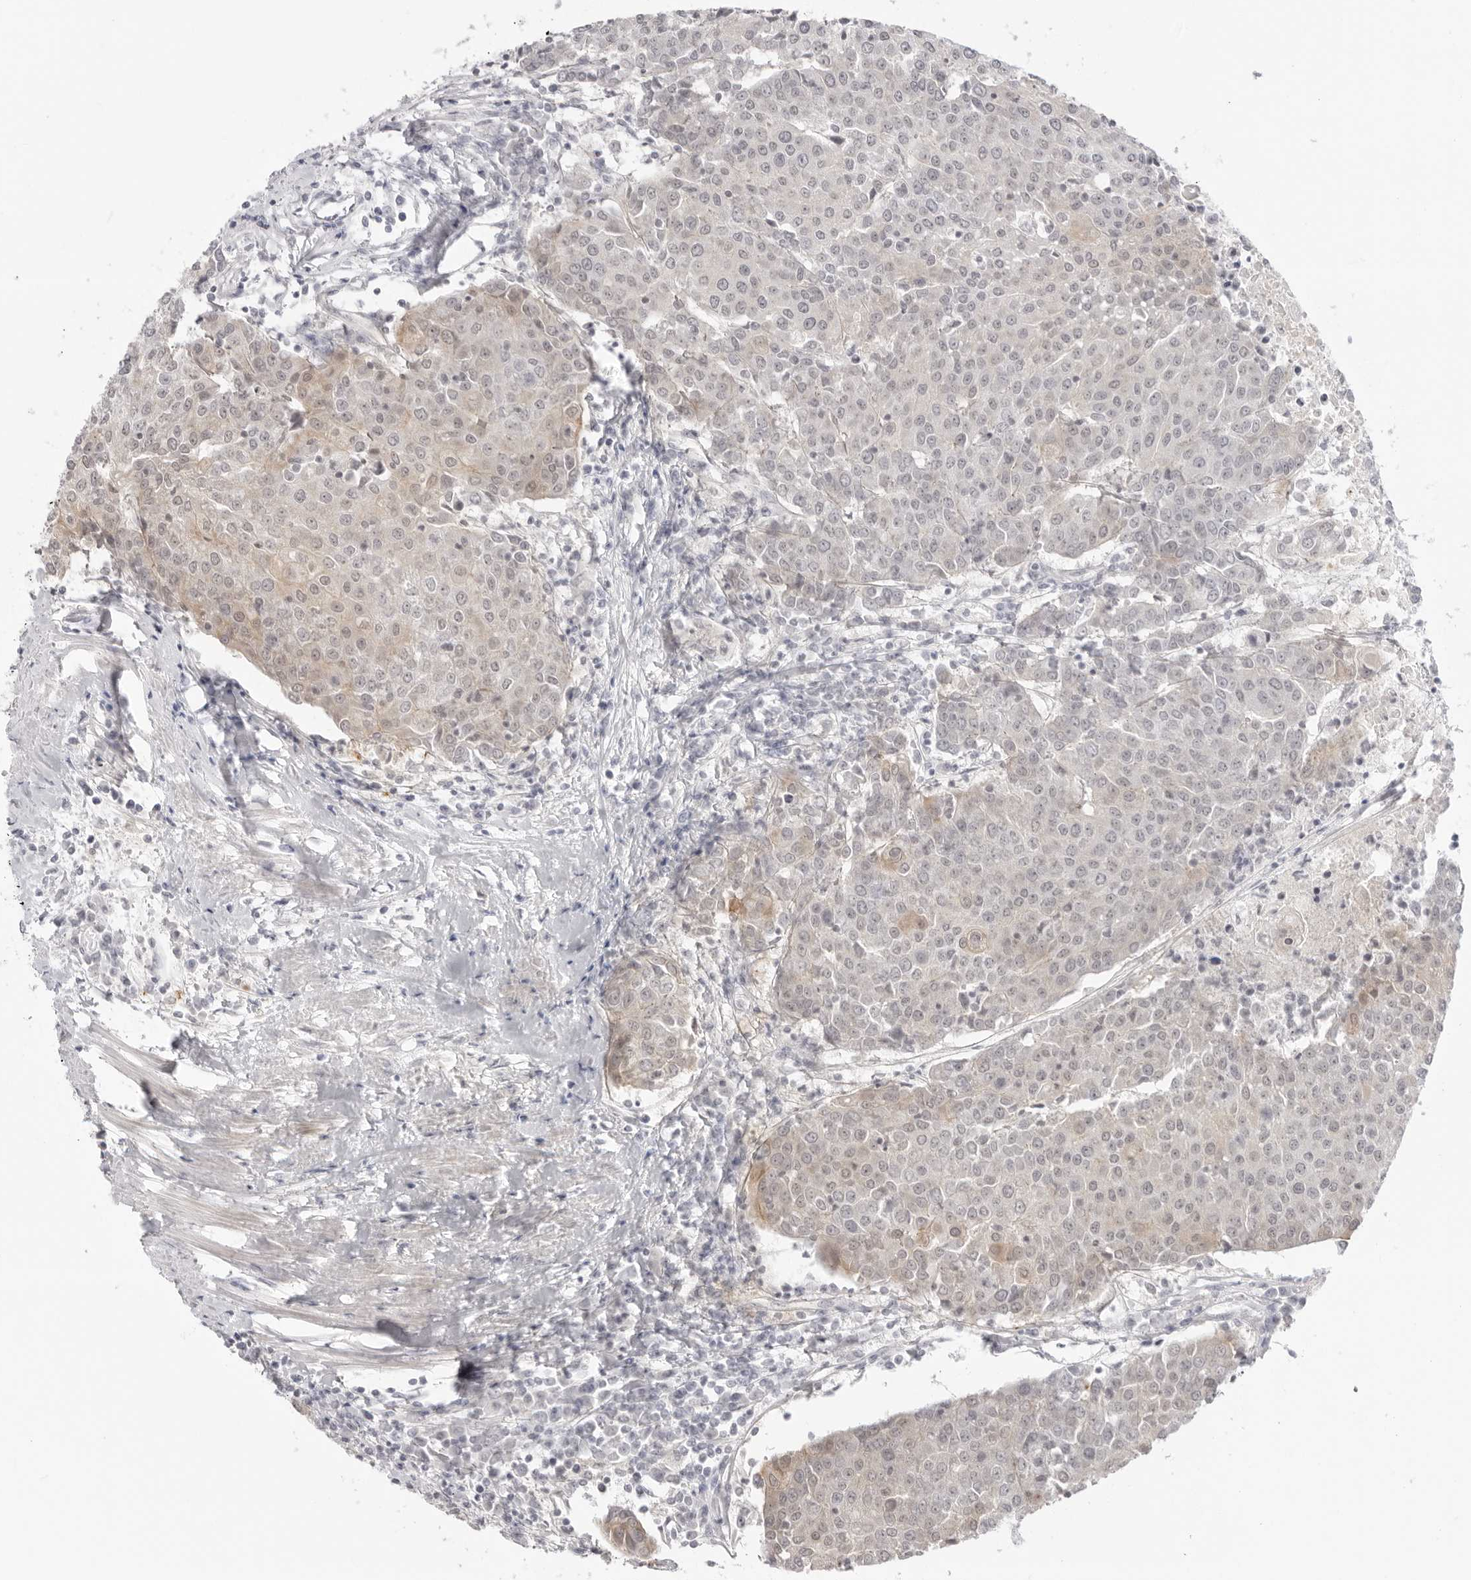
{"staining": {"intensity": "weak", "quantity": "<25%", "location": "cytoplasmic/membranous"}, "tissue": "urothelial cancer", "cell_type": "Tumor cells", "image_type": "cancer", "snomed": [{"axis": "morphology", "description": "Urothelial carcinoma, High grade"}, {"axis": "topography", "description": "Urinary bladder"}], "caption": "Human high-grade urothelial carcinoma stained for a protein using immunohistochemistry exhibits no staining in tumor cells.", "gene": "TRAPPC3", "patient": {"sex": "female", "age": 85}}